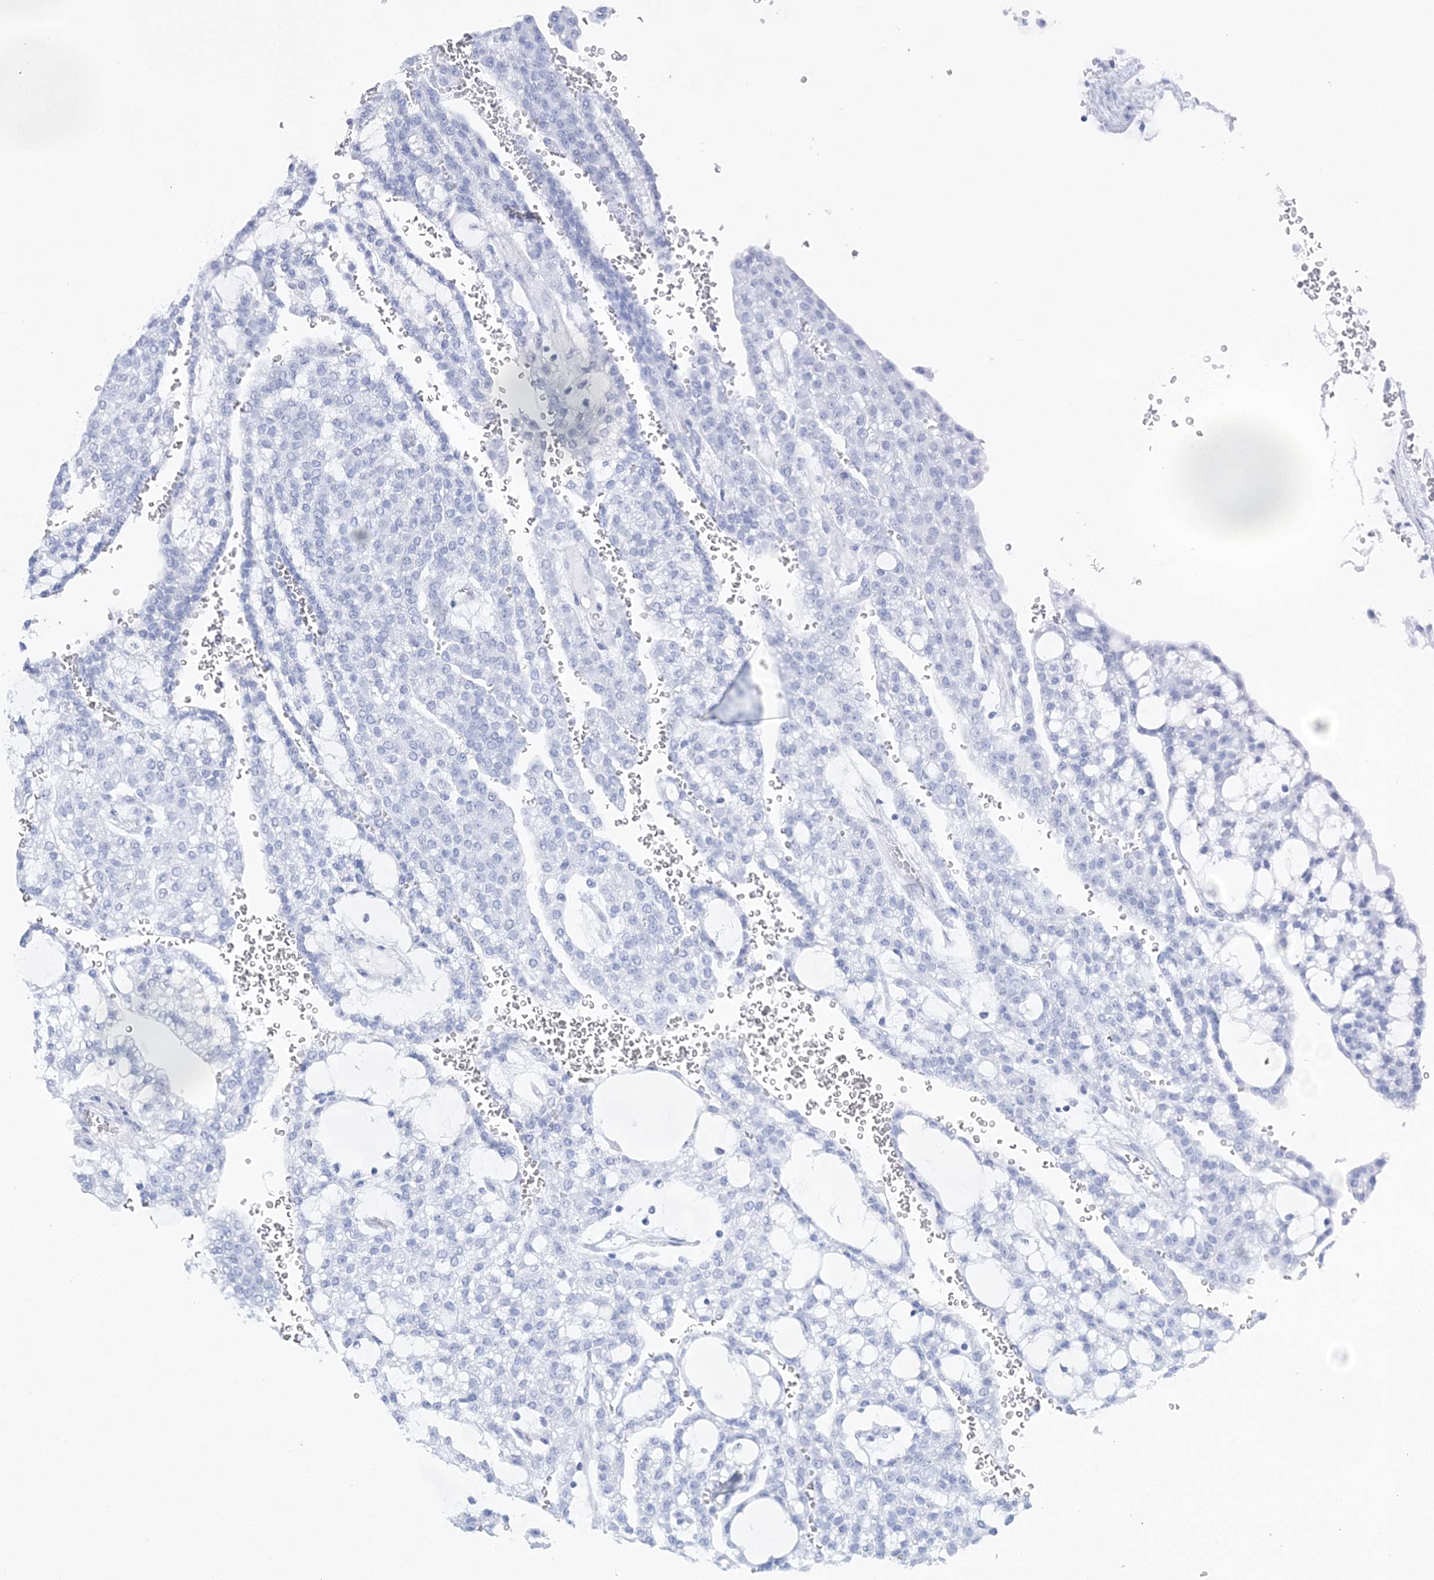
{"staining": {"intensity": "negative", "quantity": "none", "location": "none"}, "tissue": "renal cancer", "cell_type": "Tumor cells", "image_type": "cancer", "snomed": [{"axis": "morphology", "description": "Adenocarcinoma, NOS"}, {"axis": "topography", "description": "Kidney"}], "caption": "Adenocarcinoma (renal) stained for a protein using immunohistochemistry demonstrates no positivity tumor cells.", "gene": "DPCD", "patient": {"sex": "male", "age": 63}}